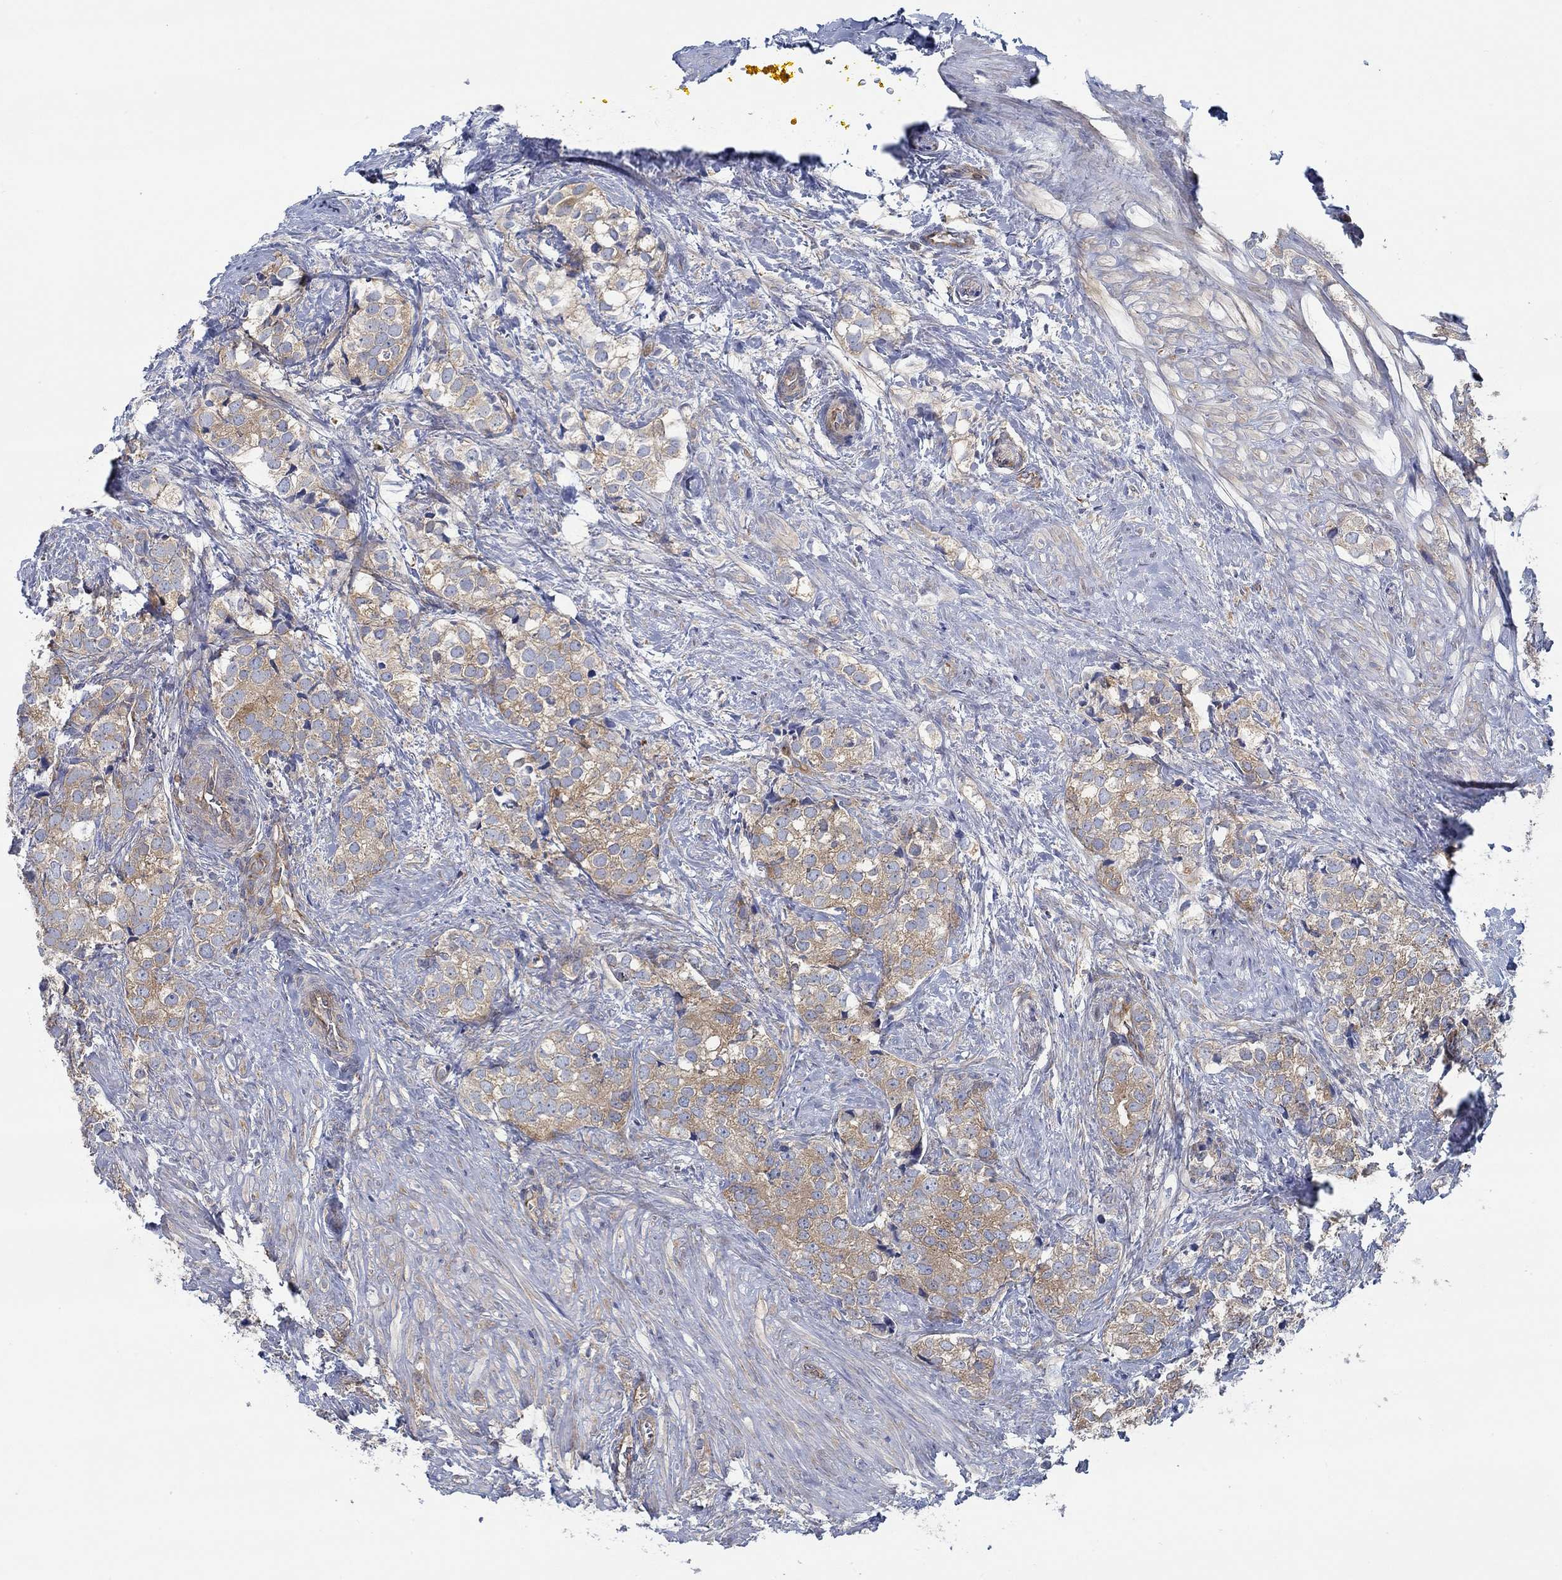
{"staining": {"intensity": "moderate", "quantity": ">75%", "location": "cytoplasmic/membranous"}, "tissue": "prostate cancer", "cell_type": "Tumor cells", "image_type": "cancer", "snomed": [{"axis": "morphology", "description": "Adenocarcinoma, NOS"}, {"axis": "topography", "description": "Prostate and seminal vesicle, NOS"}], "caption": "Immunohistochemical staining of human prostate cancer (adenocarcinoma) demonstrates medium levels of moderate cytoplasmic/membranous expression in approximately >75% of tumor cells.", "gene": "SPAG9", "patient": {"sex": "male", "age": 63}}